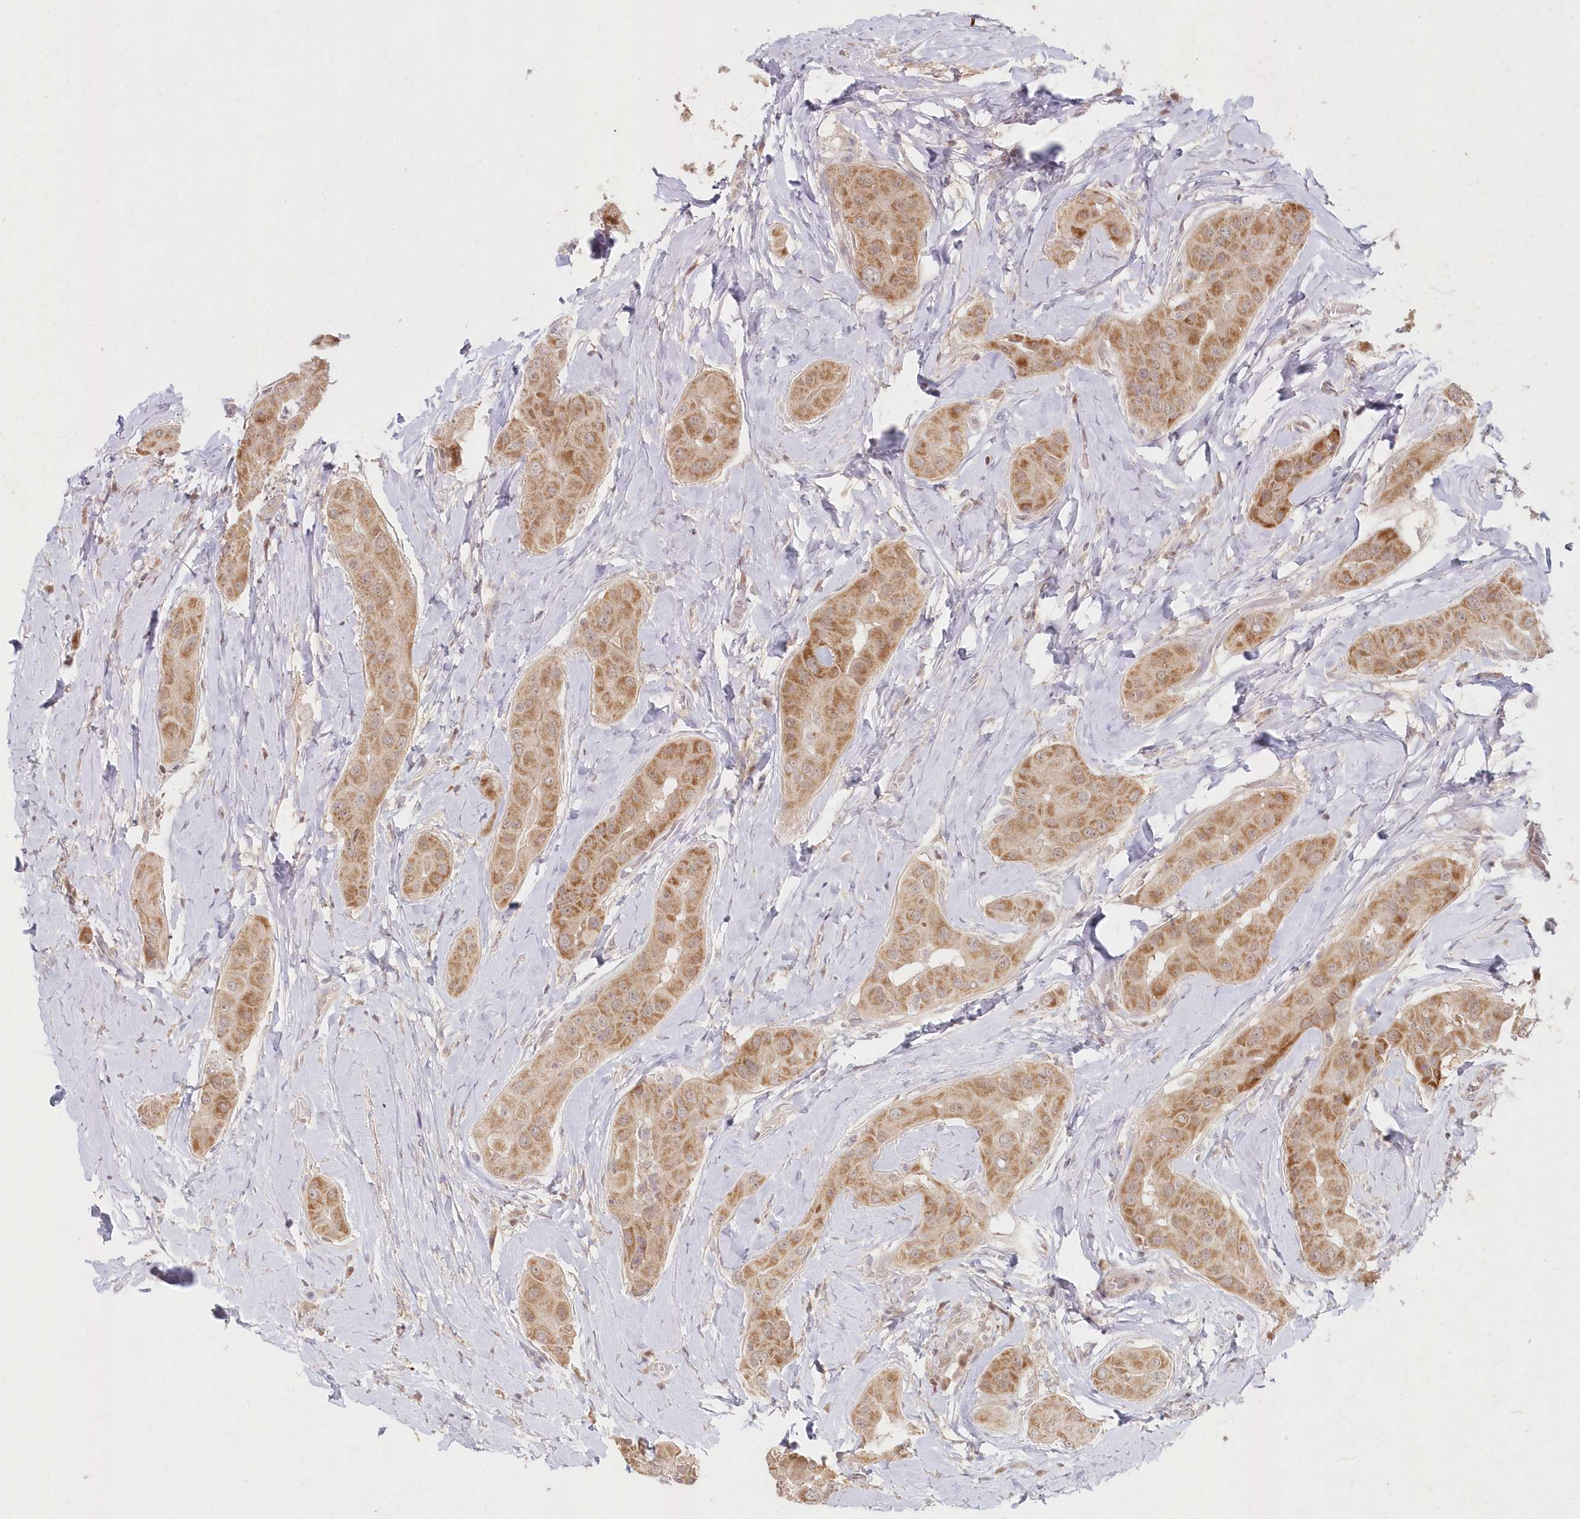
{"staining": {"intensity": "moderate", "quantity": ">75%", "location": "cytoplasmic/membranous"}, "tissue": "thyroid cancer", "cell_type": "Tumor cells", "image_type": "cancer", "snomed": [{"axis": "morphology", "description": "Papillary adenocarcinoma, NOS"}, {"axis": "topography", "description": "Thyroid gland"}], "caption": "Protein staining of thyroid cancer (papillary adenocarcinoma) tissue displays moderate cytoplasmic/membranous staining in about >75% of tumor cells.", "gene": "ASCC1", "patient": {"sex": "male", "age": 33}}